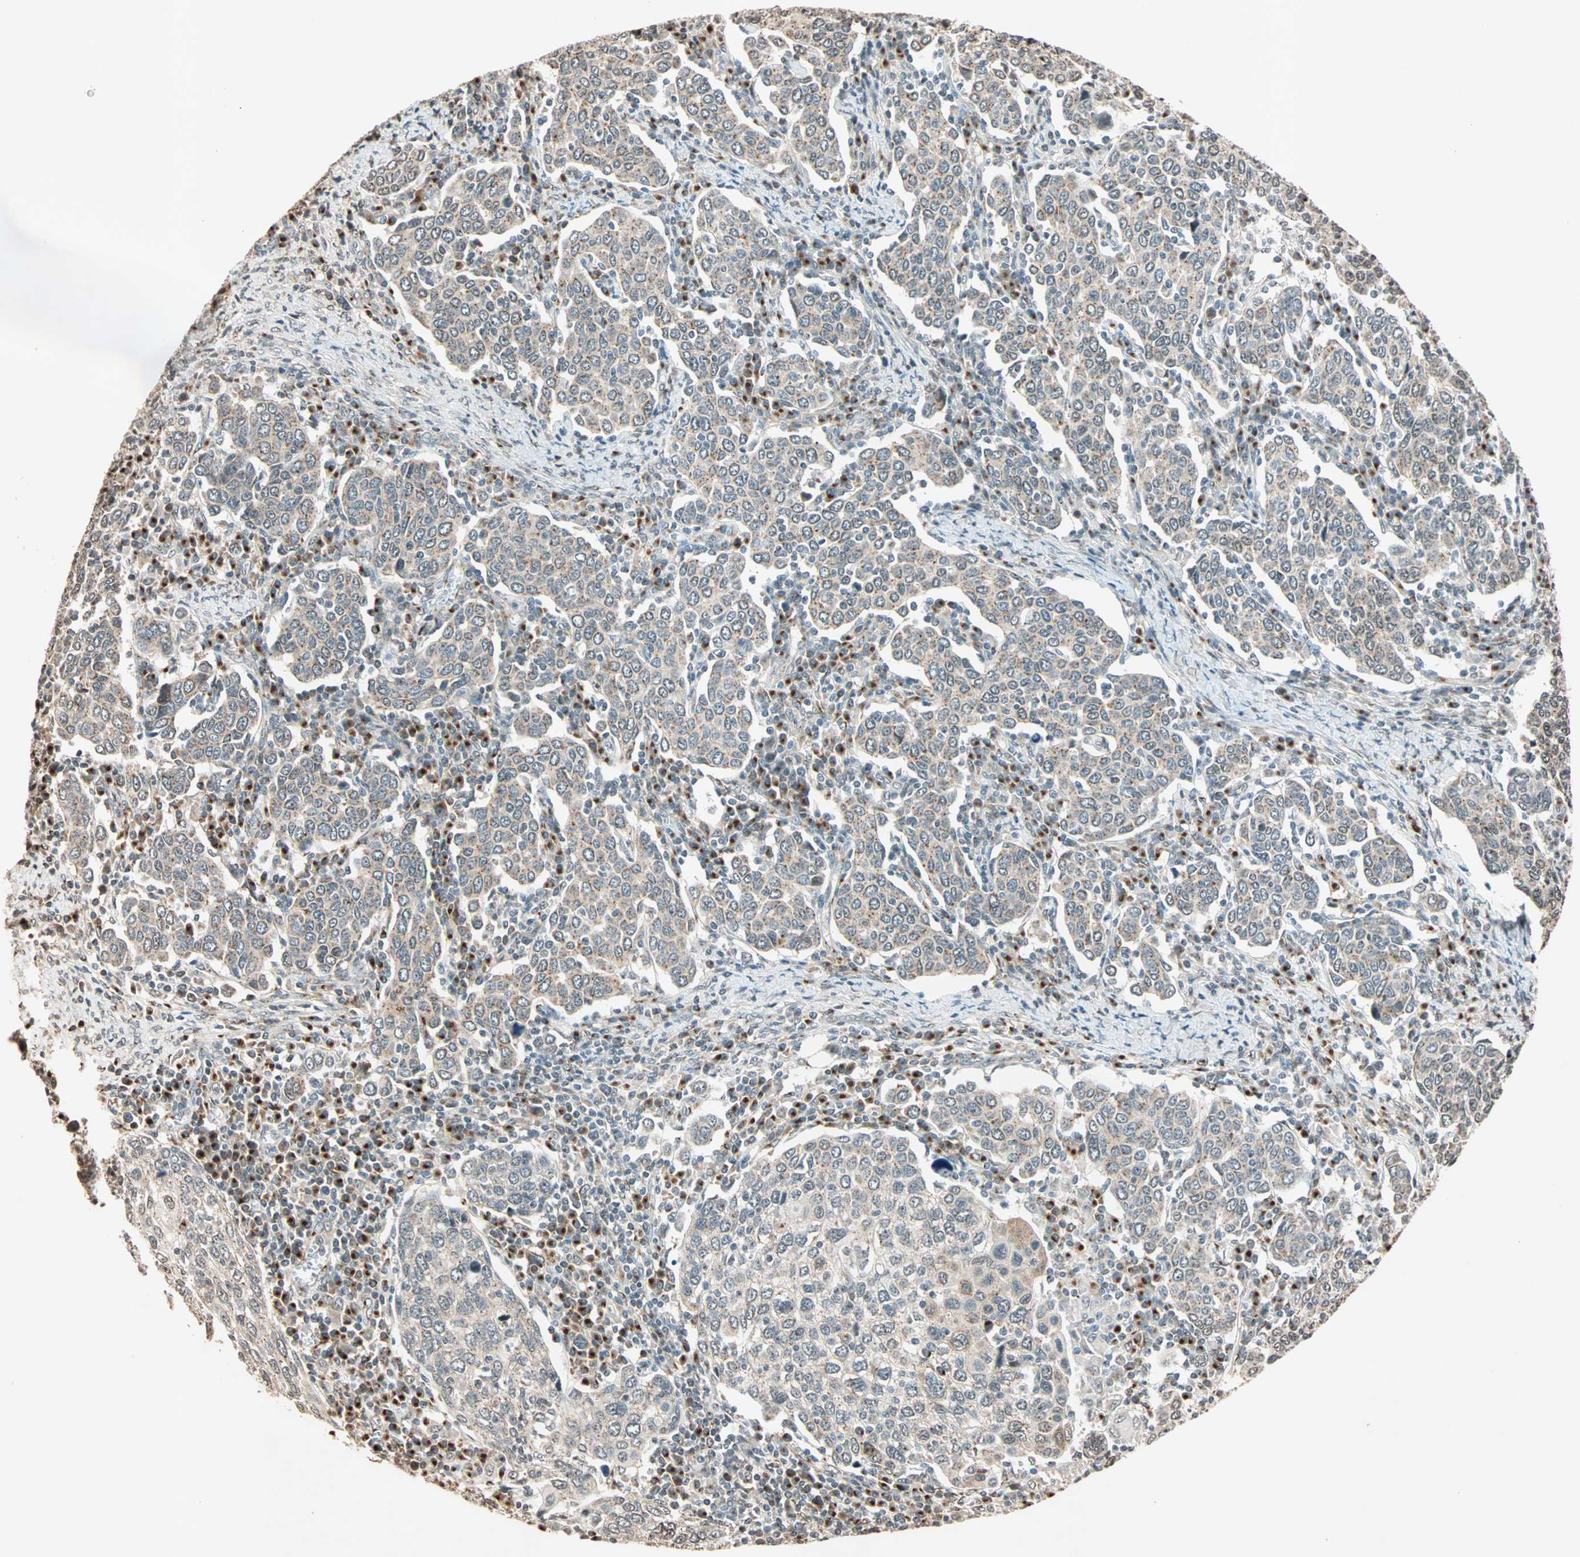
{"staining": {"intensity": "weak", "quantity": "25%-75%", "location": "nuclear"}, "tissue": "cervical cancer", "cell_type": "Tumor cells", "image_type": "cancer", "snomed": [{"axis": "morphology", "description": "Squamous cell carcinoma, NOS"}, {"axis": "topography", "description": "Cervix"}], "caption": "Squamous cell carcinoma (cervical) stained with immunohistochemistry (IHC) reveals weak nuclear staining in approximately 25%-75% of tumor cells. (brown staining indicates protein expression, while blue staining denotes nuclei).", "gene": "PRDM2", "patient": {"sex": "female", "age": 40}}